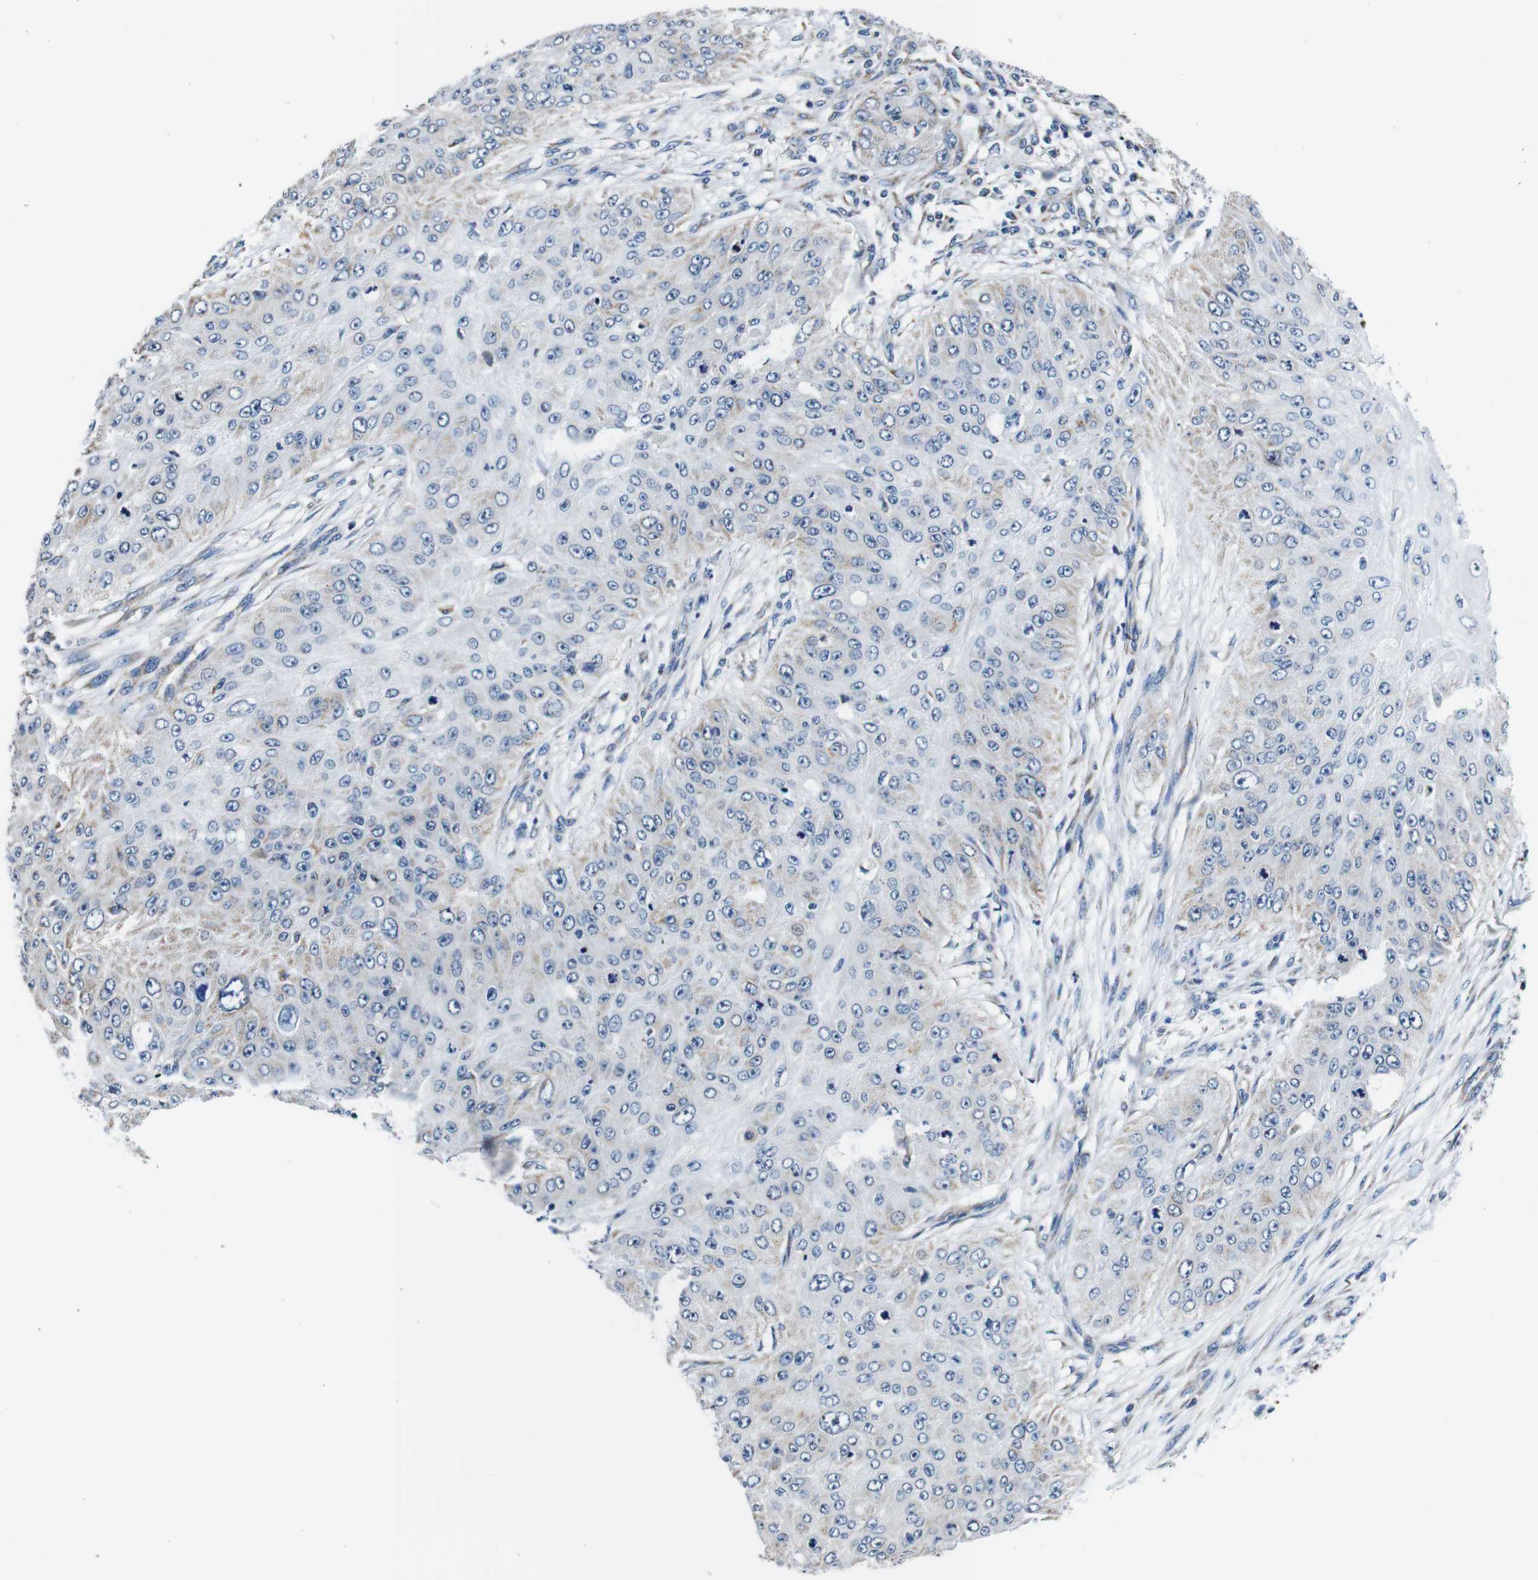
{"staining": {"intensity": "negative", "quantity": "none", "location": "none"}, "tissue": "skin cancer", "cell_type": "Tumor cells", "image_type": "cancer", "snomed": [{"axis": "morphology", "description": "Squamous cell carcinoma, NOS"}, {"axis": "topography", "description": "Skin"}], "caption": "High magnification brightfield microscopy of squamous cell carcinoma (skin) stained with DAB (3,3'-diaminobenzidine) (brown) and counterstained with hematoxylin (blue): tumor cells show no significant staining.", "gene": "LRP4", "patient": {"sex": "female", "age": 80}}